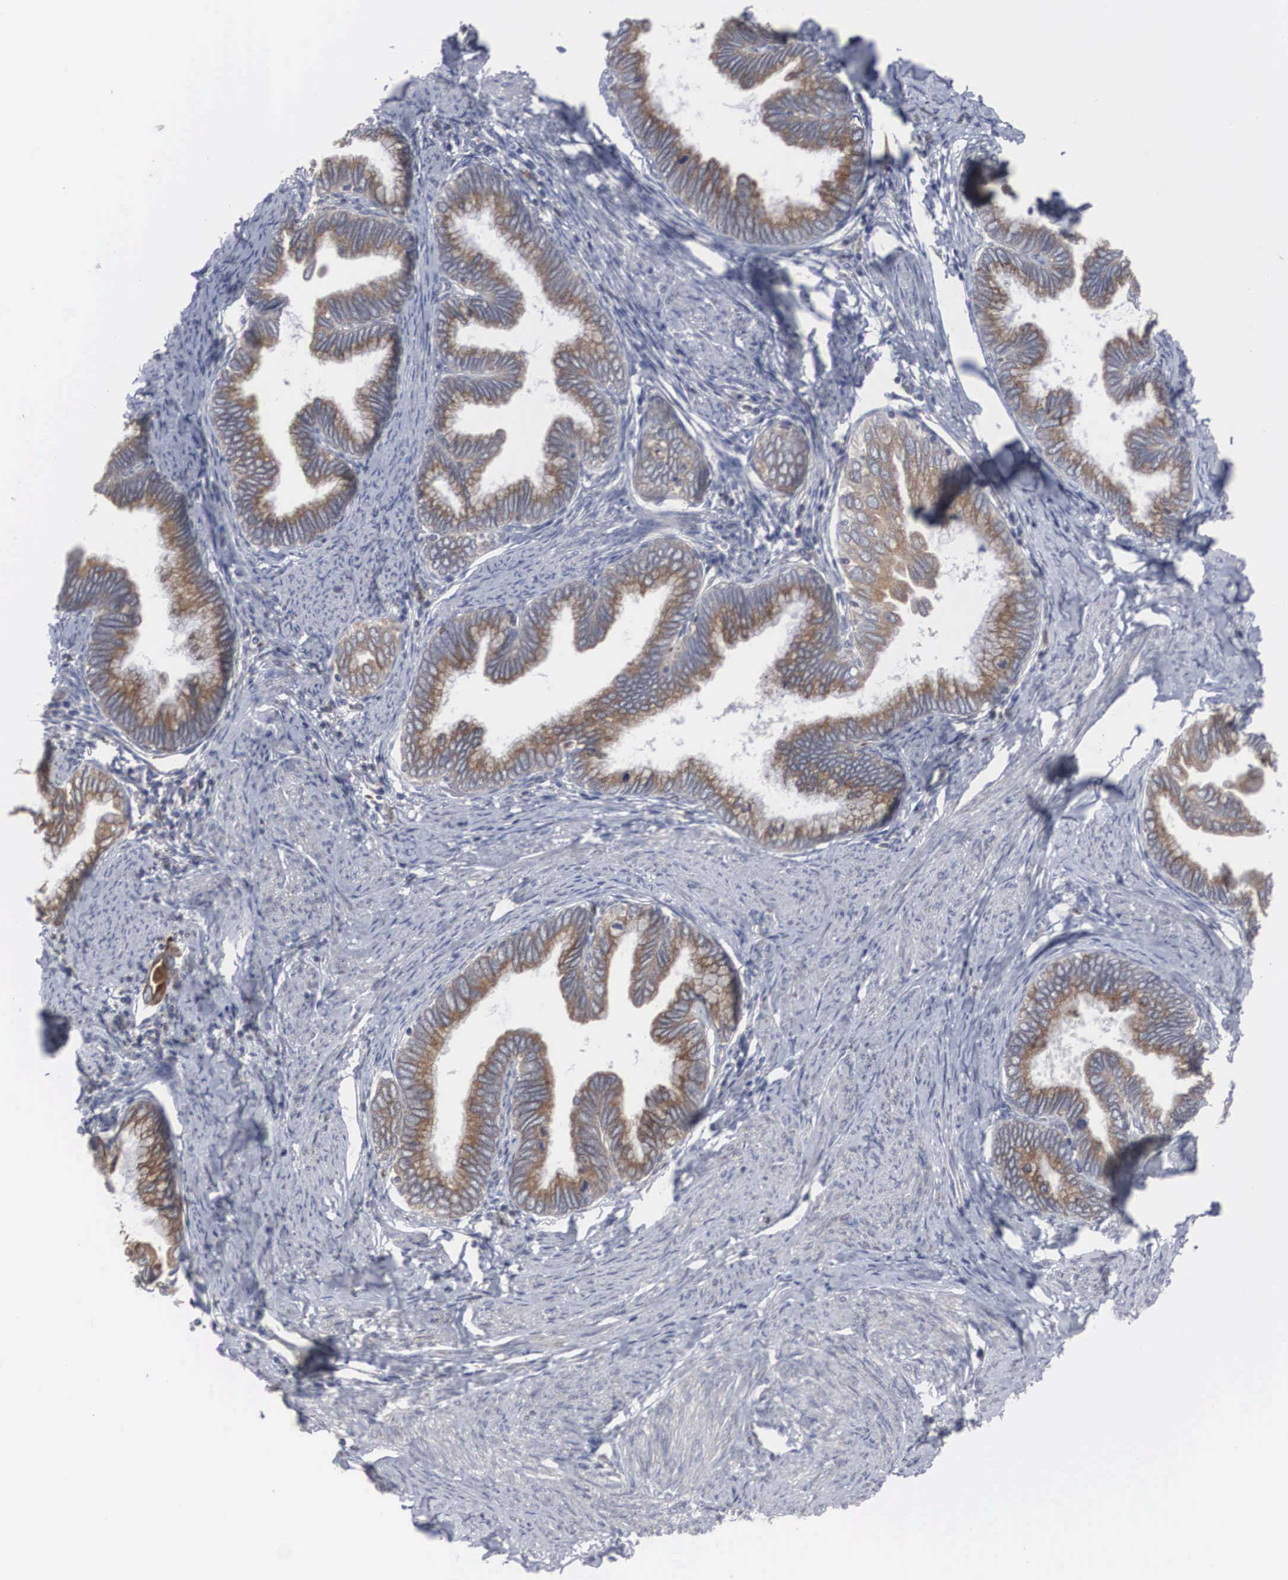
{"staining": {"intensity": "moderate", "quantity": ">75%", "location": "cytoplasmic/membranous"}, "tissue": "cervical cancer", "cell_type": "Tumor cells", "image_type": "cancer", "snomed": [{"axis": "morphology", "description": "Adenocarcinoma, NOS"}, {"axis": "topography", "description": "Cervix"}], "caption": "A histopathology image of human cervical adenocarcinoma stained for a protein demonstrates moderate cytoplasmic/membranous brown staining in tumor cells.", "gene": "MIA2", "patient": {"sex": "female", "age": 49}}